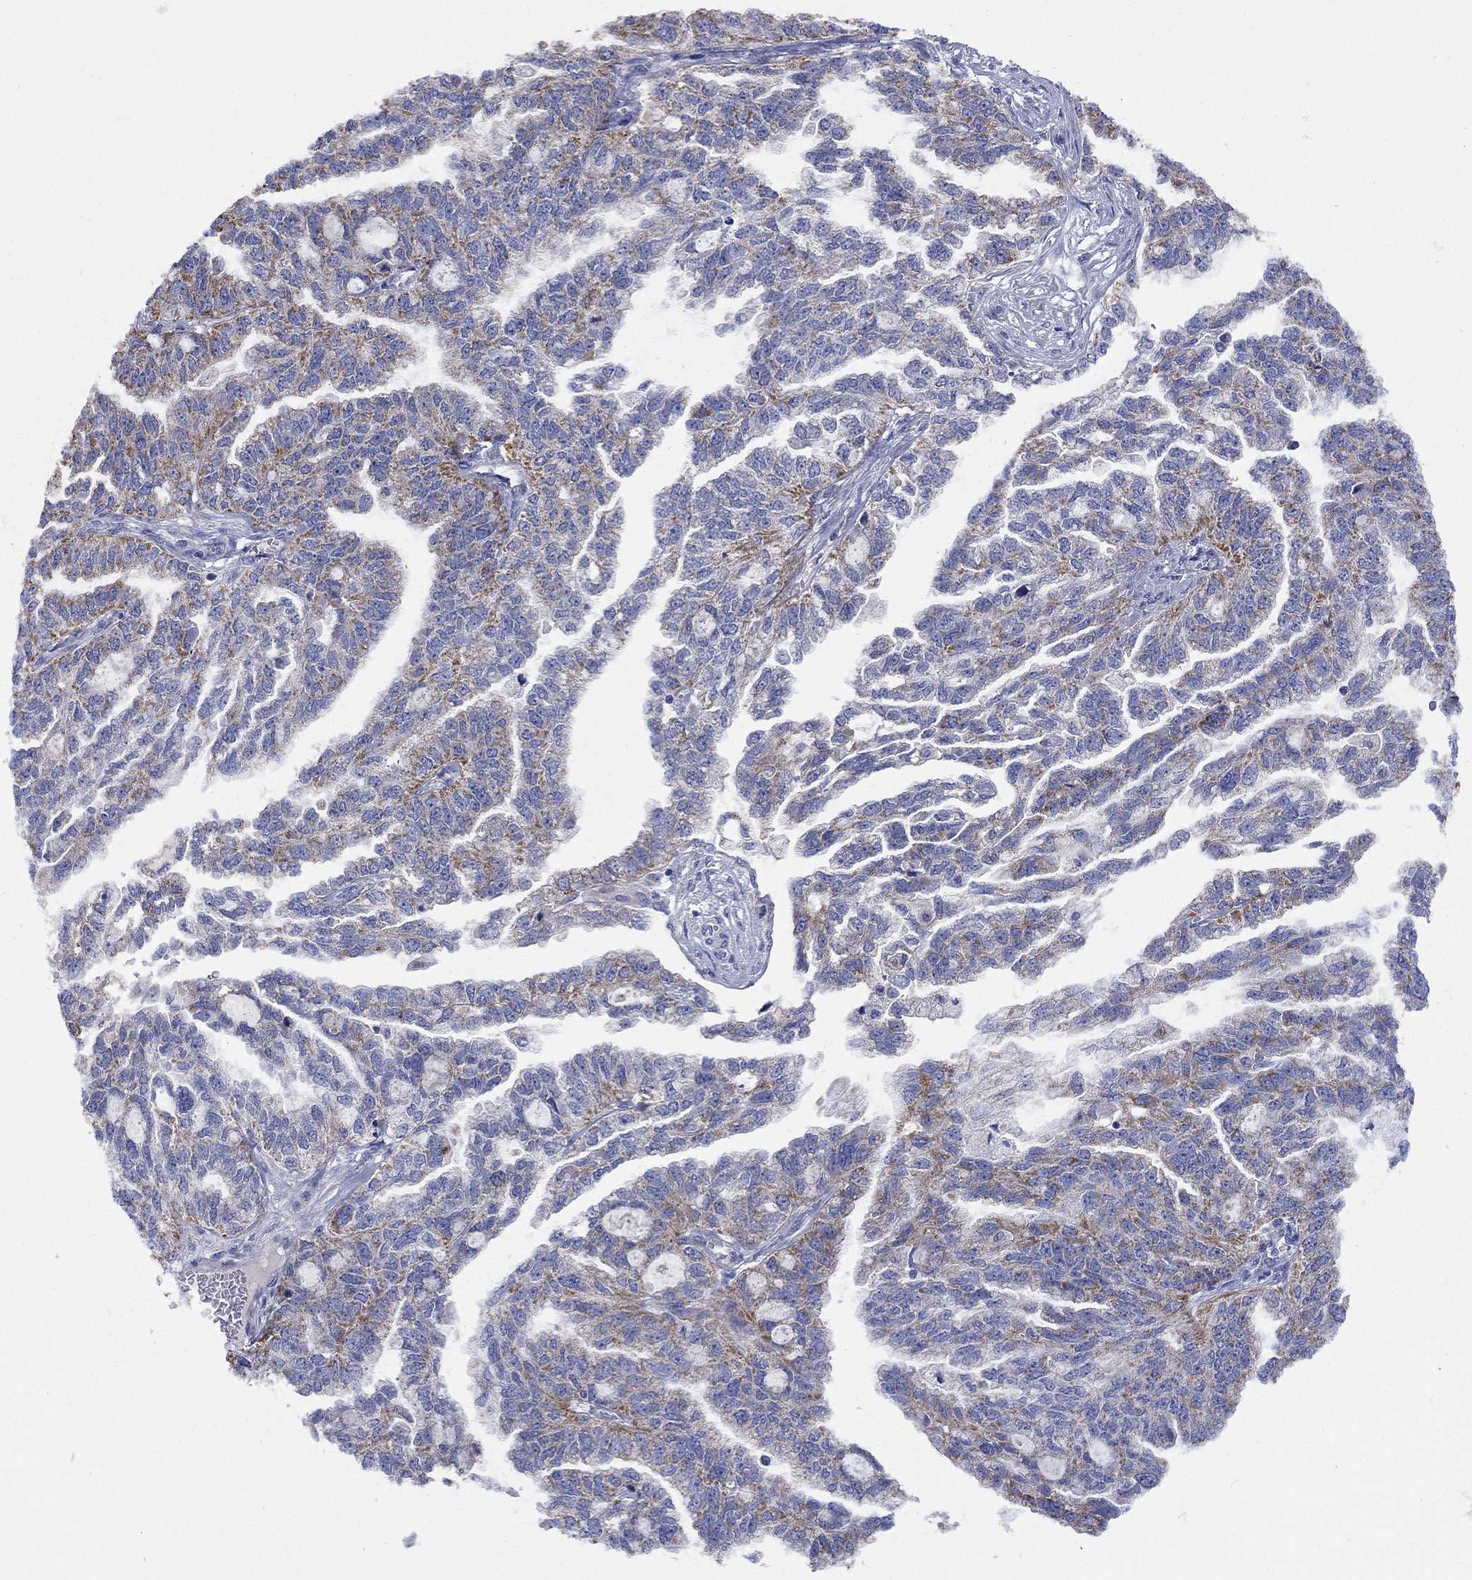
{"staining": {"intensity": "moderate", "quantity": ">75%", "location": "cytoplasmic/membranous"}, "tissue": "ovarian cancer", "cell_type": "Tumor cells", "image_type": "cancer", "snomed": [{"axis": "morphology", "description": "Cystadenocarcinoma, serous, NOS"}, {"axis": "topography", "description": "Ovary"}], "caption": "Serous cystadenocarcinoma (ovarian) stained with a brown dye exhibits moderate cytoplasmic/membranous positive staining in approximately >75% of tumor cells.", "gene": "CLVS1", "patient": {"sex": "female", "age": 51}}